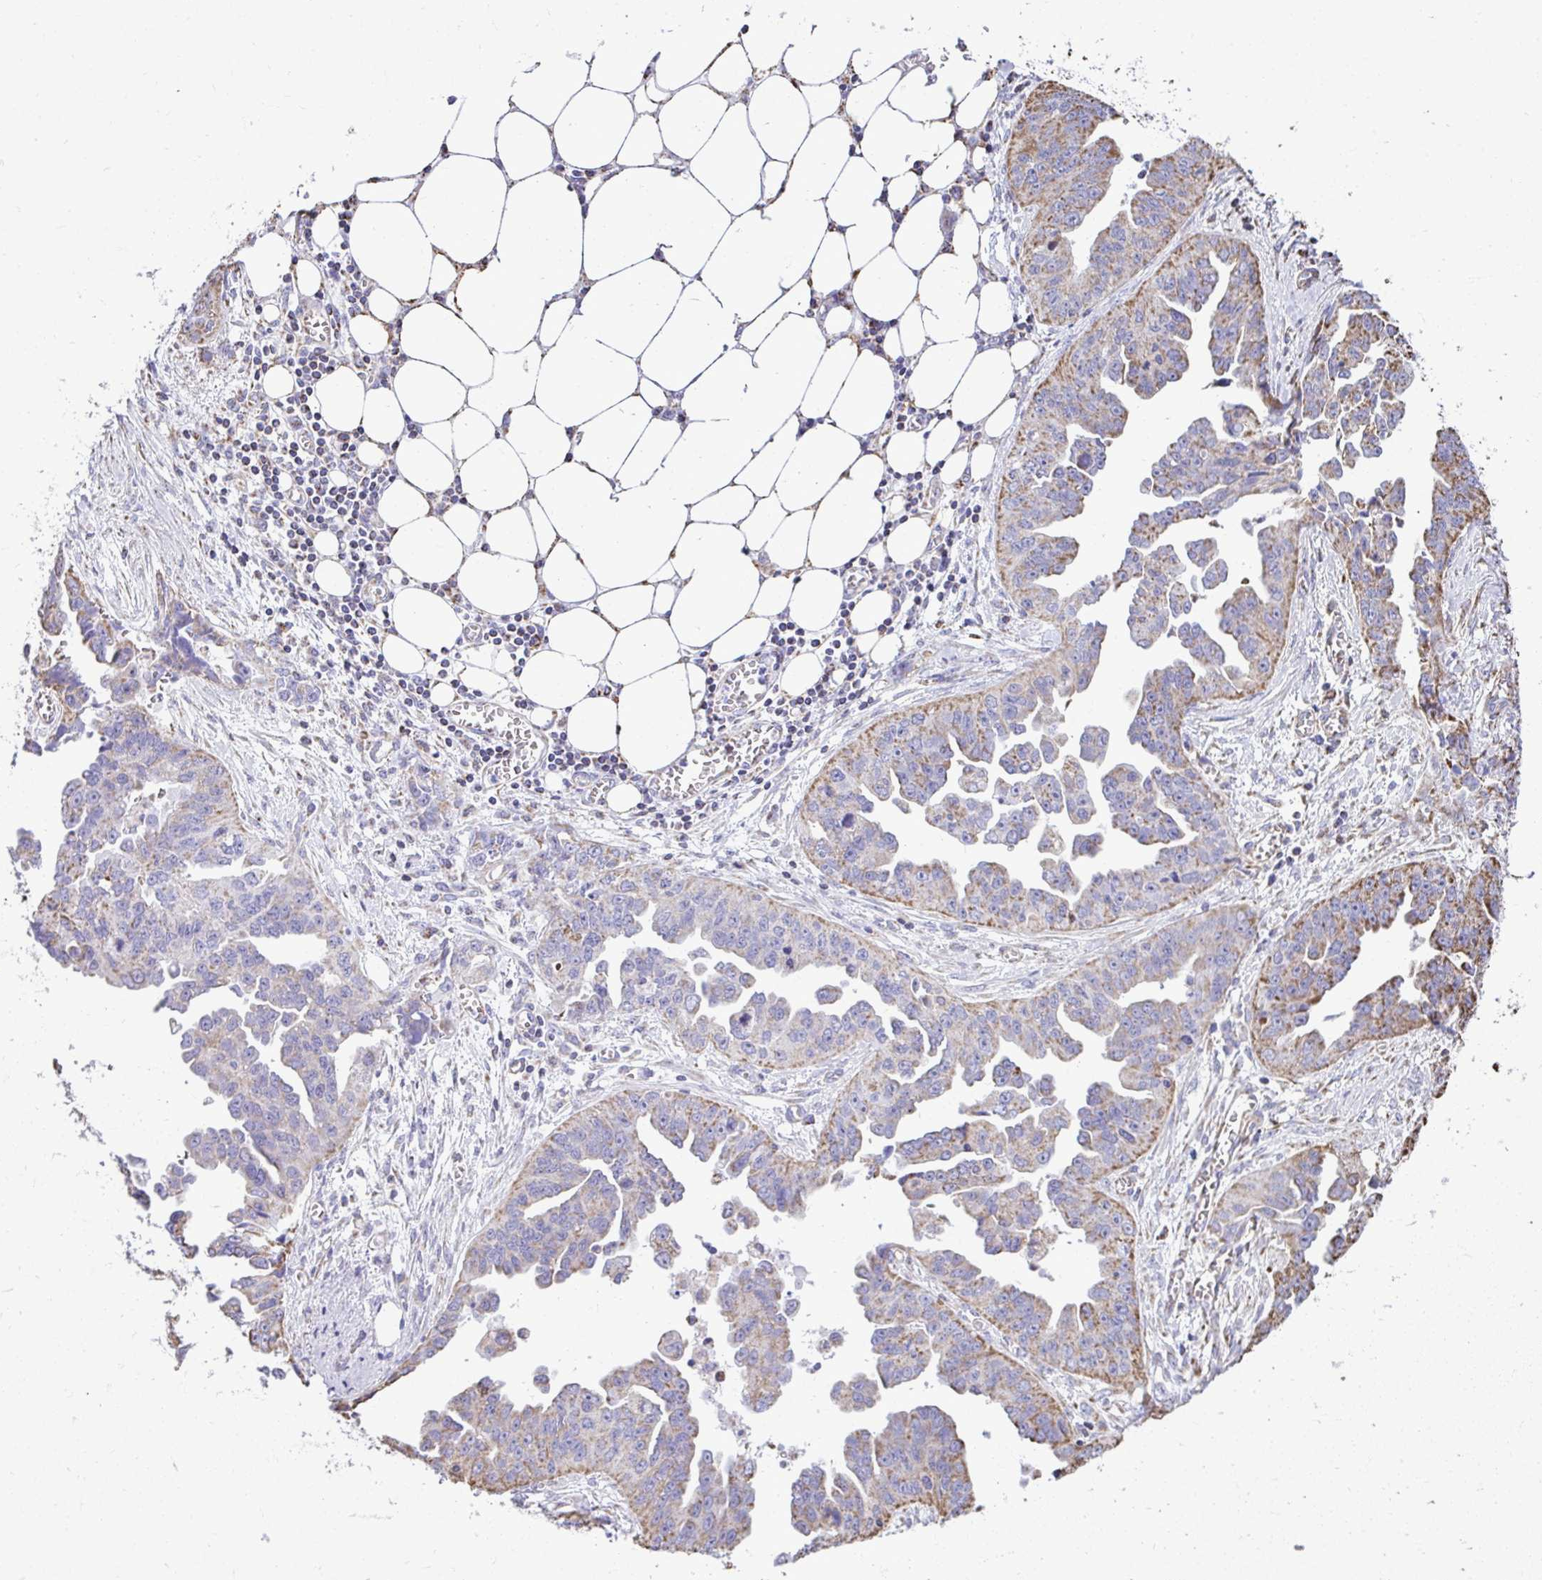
{"staining": {"intensity": "weak", "quantity": "25%-75%", "location": "cytoplasmic/membranous"}, "tissue": "ovarian cancer", "cell_type": "Tumor cells", "image_type": "cancer", "snomed": [{"axis": "morphology", "description": "Cystadenocarcinoma, serous, NOS"}, {"axis": "topography", "description": "Ovary"}], "caption": "Weak cytoplasmic/membranous expression is seen in approximately 25%-75% of tumor cells in ovarian cancer. The staining was performed using DAB (3,3'-diaminobenzidine) to visualize the protein expression in brown, while the nuclei were stained in blue with hematoxylin (Magnification: 20x).", "gene": "MPZL2", "patient": {"sex": "female", "age": 75}}